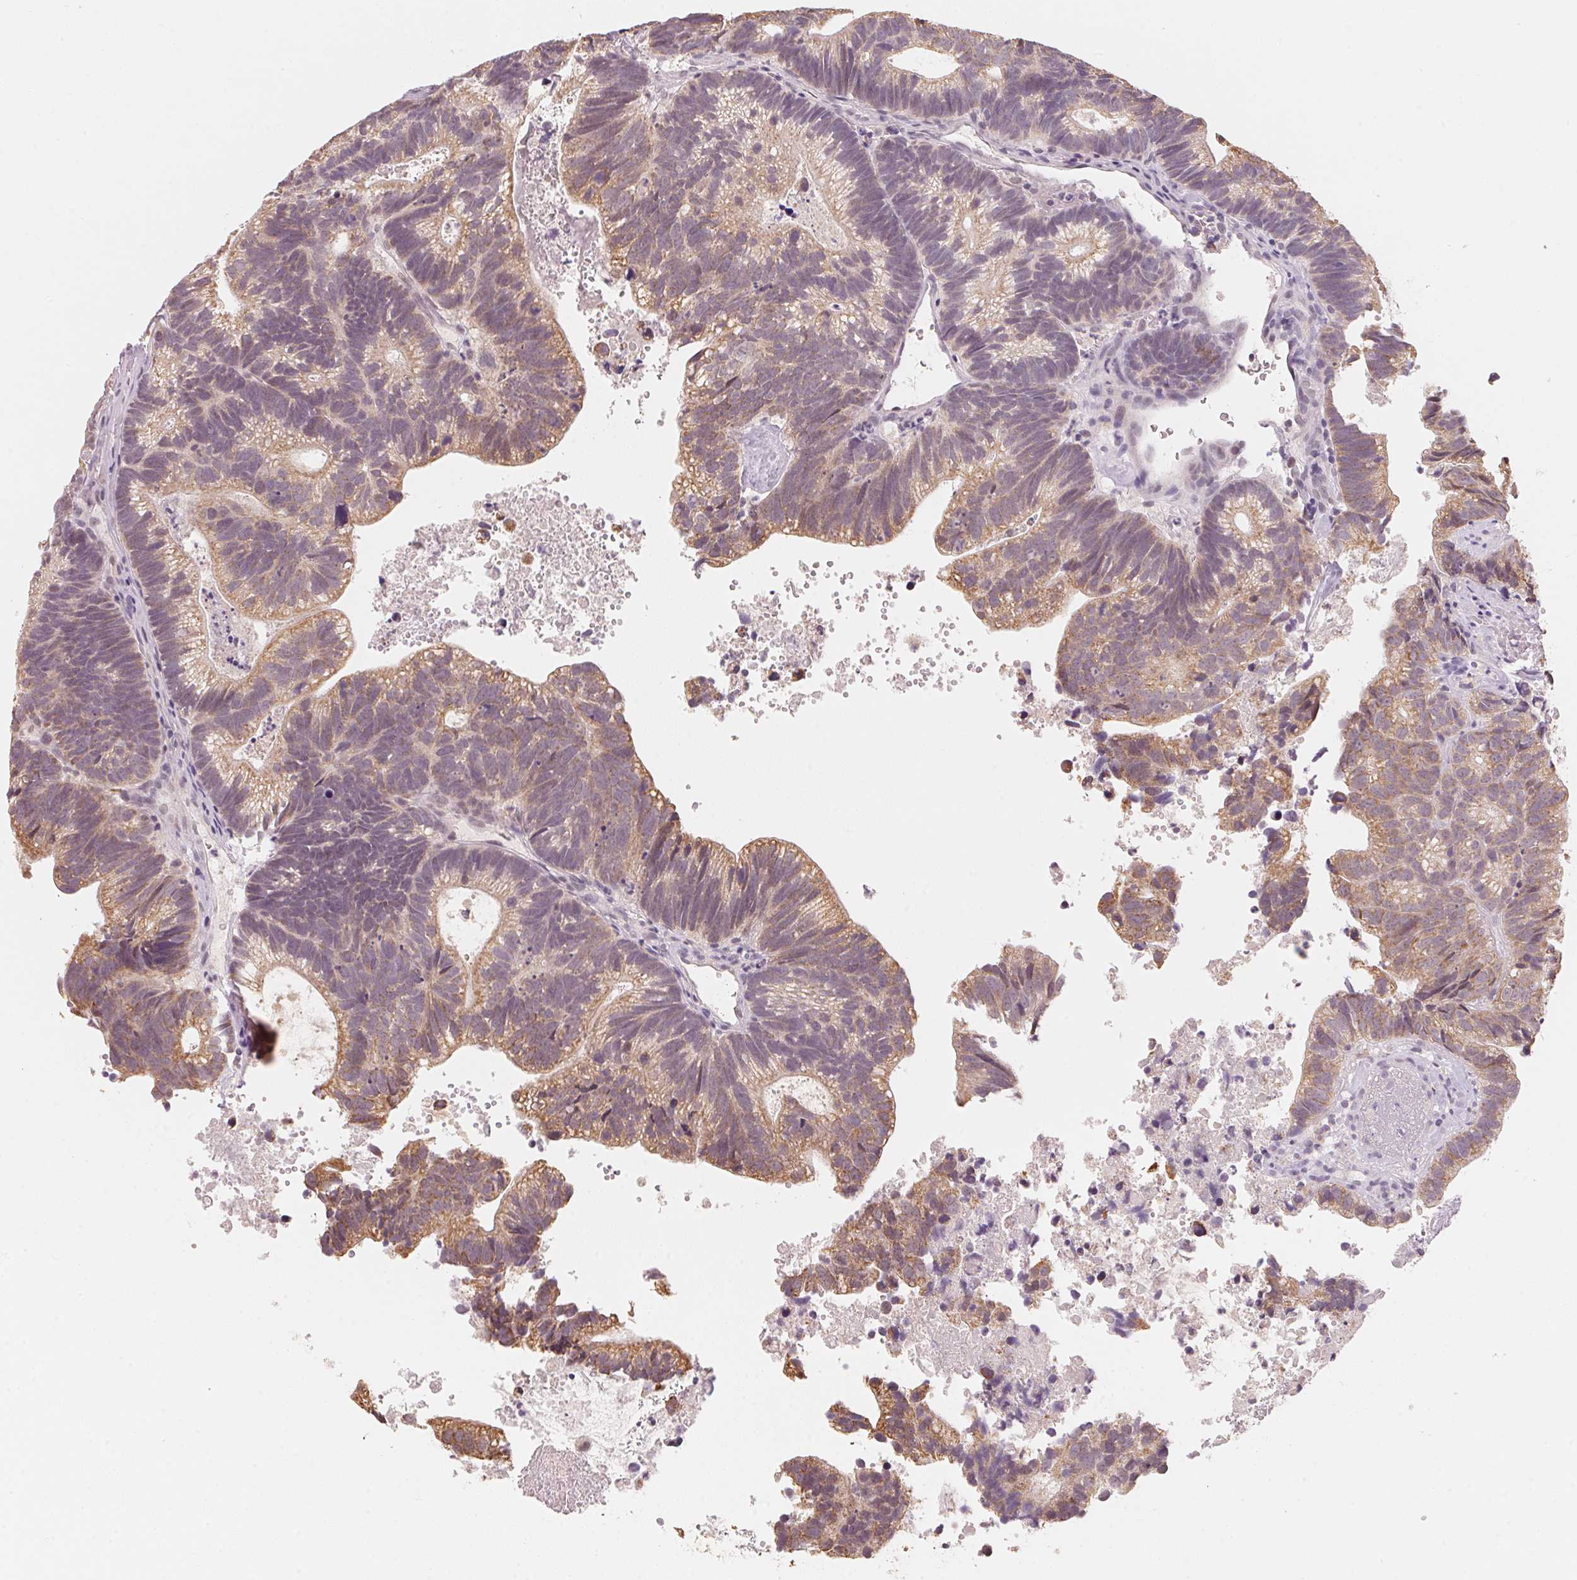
{"staining": {"intensity": "moderate", "quantity": ">75%", "location": "cytoplasmic/membranous"}, "tissue": "head and neck cancer", "cell_type": "Tumor cells", "image_type": "cancer", "snomed": [{"axis": "morphology", "description": "Adenocarcinoma, NOS"}, {"axis": "topography", "description": "Head-Neck"}], "caption": "Human head and neck adenocarcinoma stained for a protein (brown) shows moderate cytoplasmic/membranous positive positivity in about >75% of tumor cells.", "gene": "ANKRD31", "patient": {"sex": "male", "age": 62}}